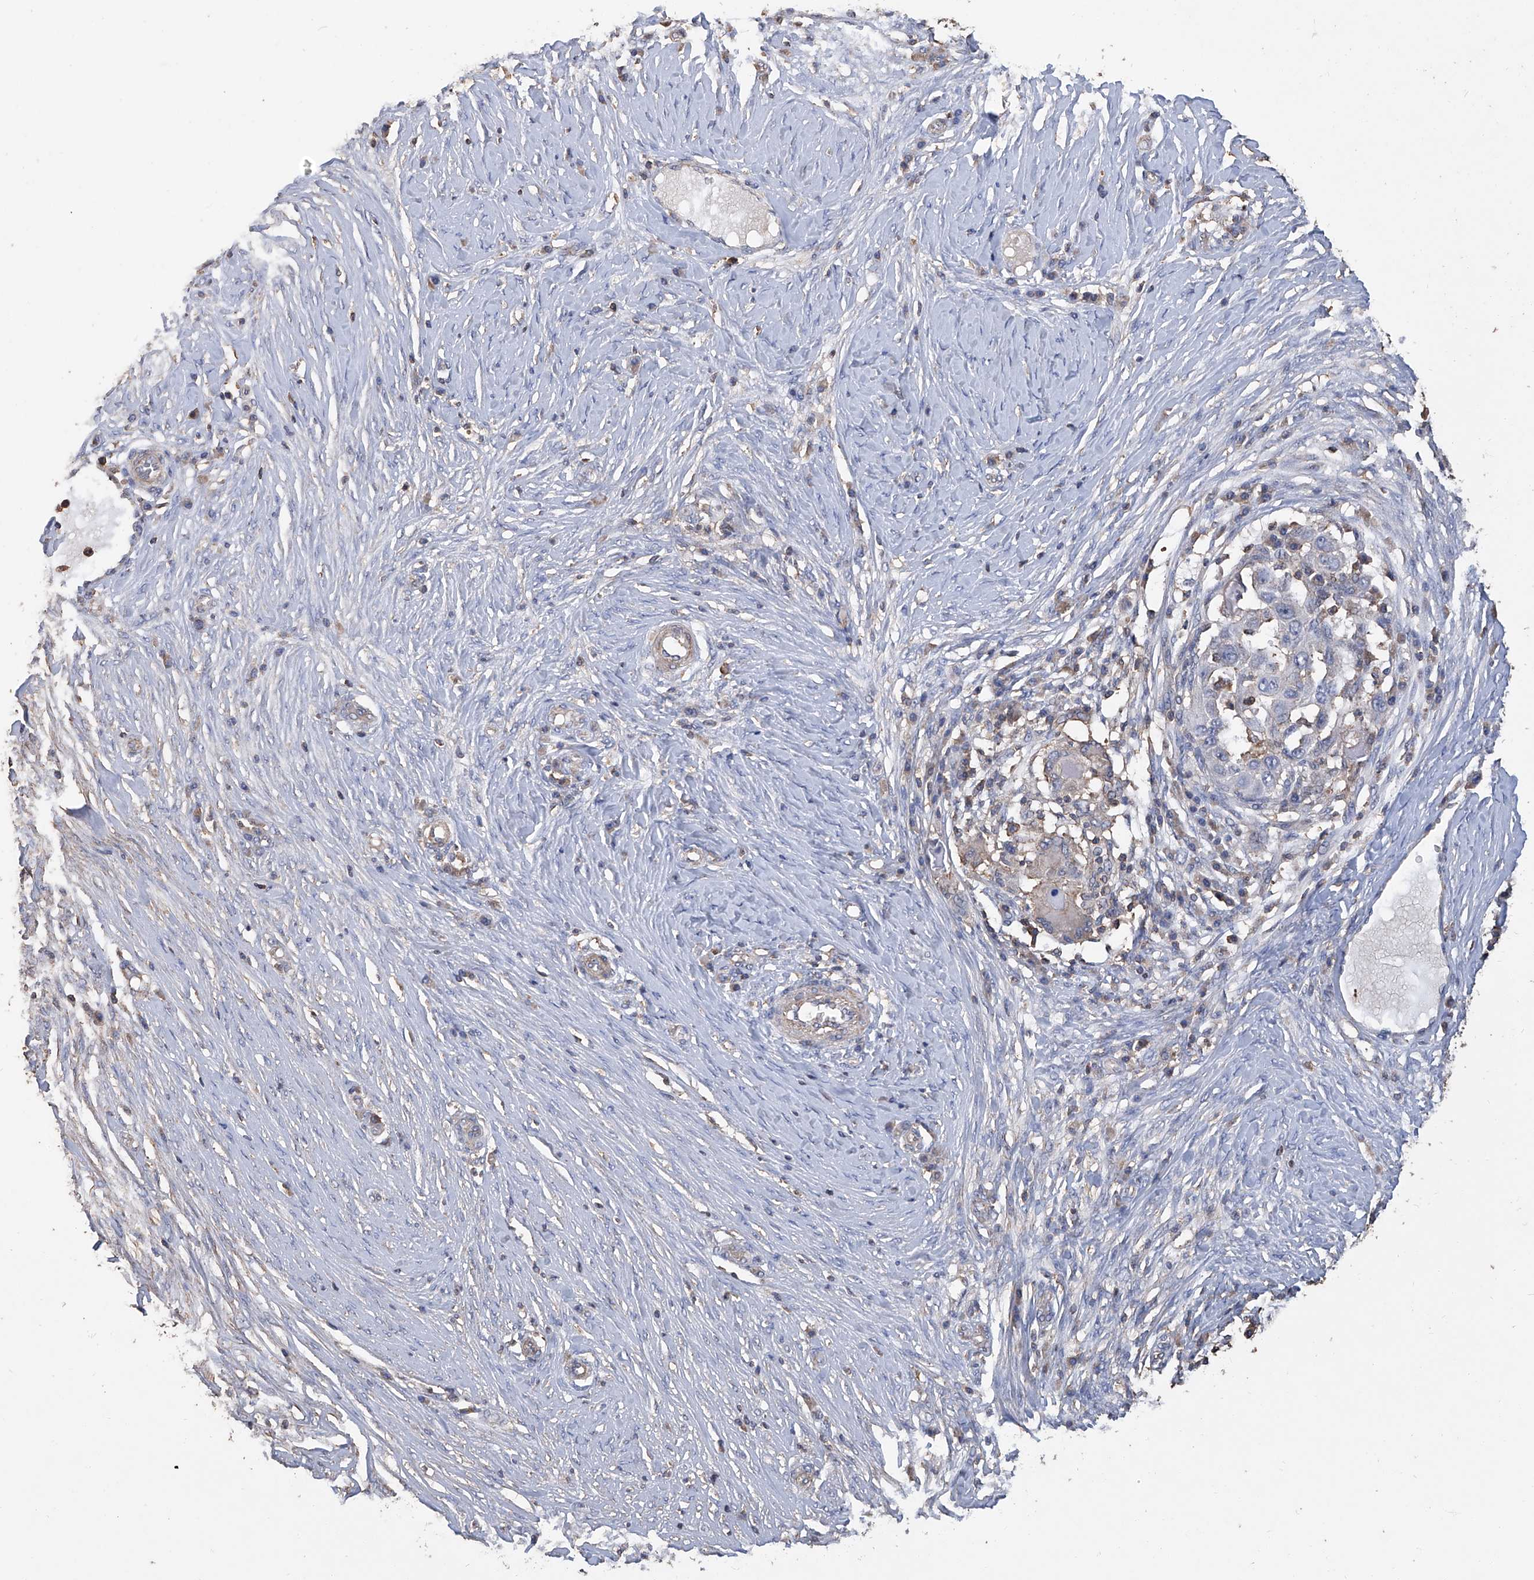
{"staining": {"intensity": "negative", "quantity": "none", "location": "none"}, "tissue": "skin cancer", "cell_type": "Tumor cells", "image_type": "cancer", "snomed": [{"axis": "morphology", "description": "Squamous cell carcinoma, NOS"}, {"axis": "topography", "description": "Skin"}], "caption": "Protein analysis of squamous cell carcinoma (skin) reveals no significant positivity in tumor cells. (DAB (3,3'-diaminobenzidine) immunohistochemistry visualized using brightfield microscopy, high magnification).", "gene": "GPT", "patient": {"sex": "female", "age": 44}}